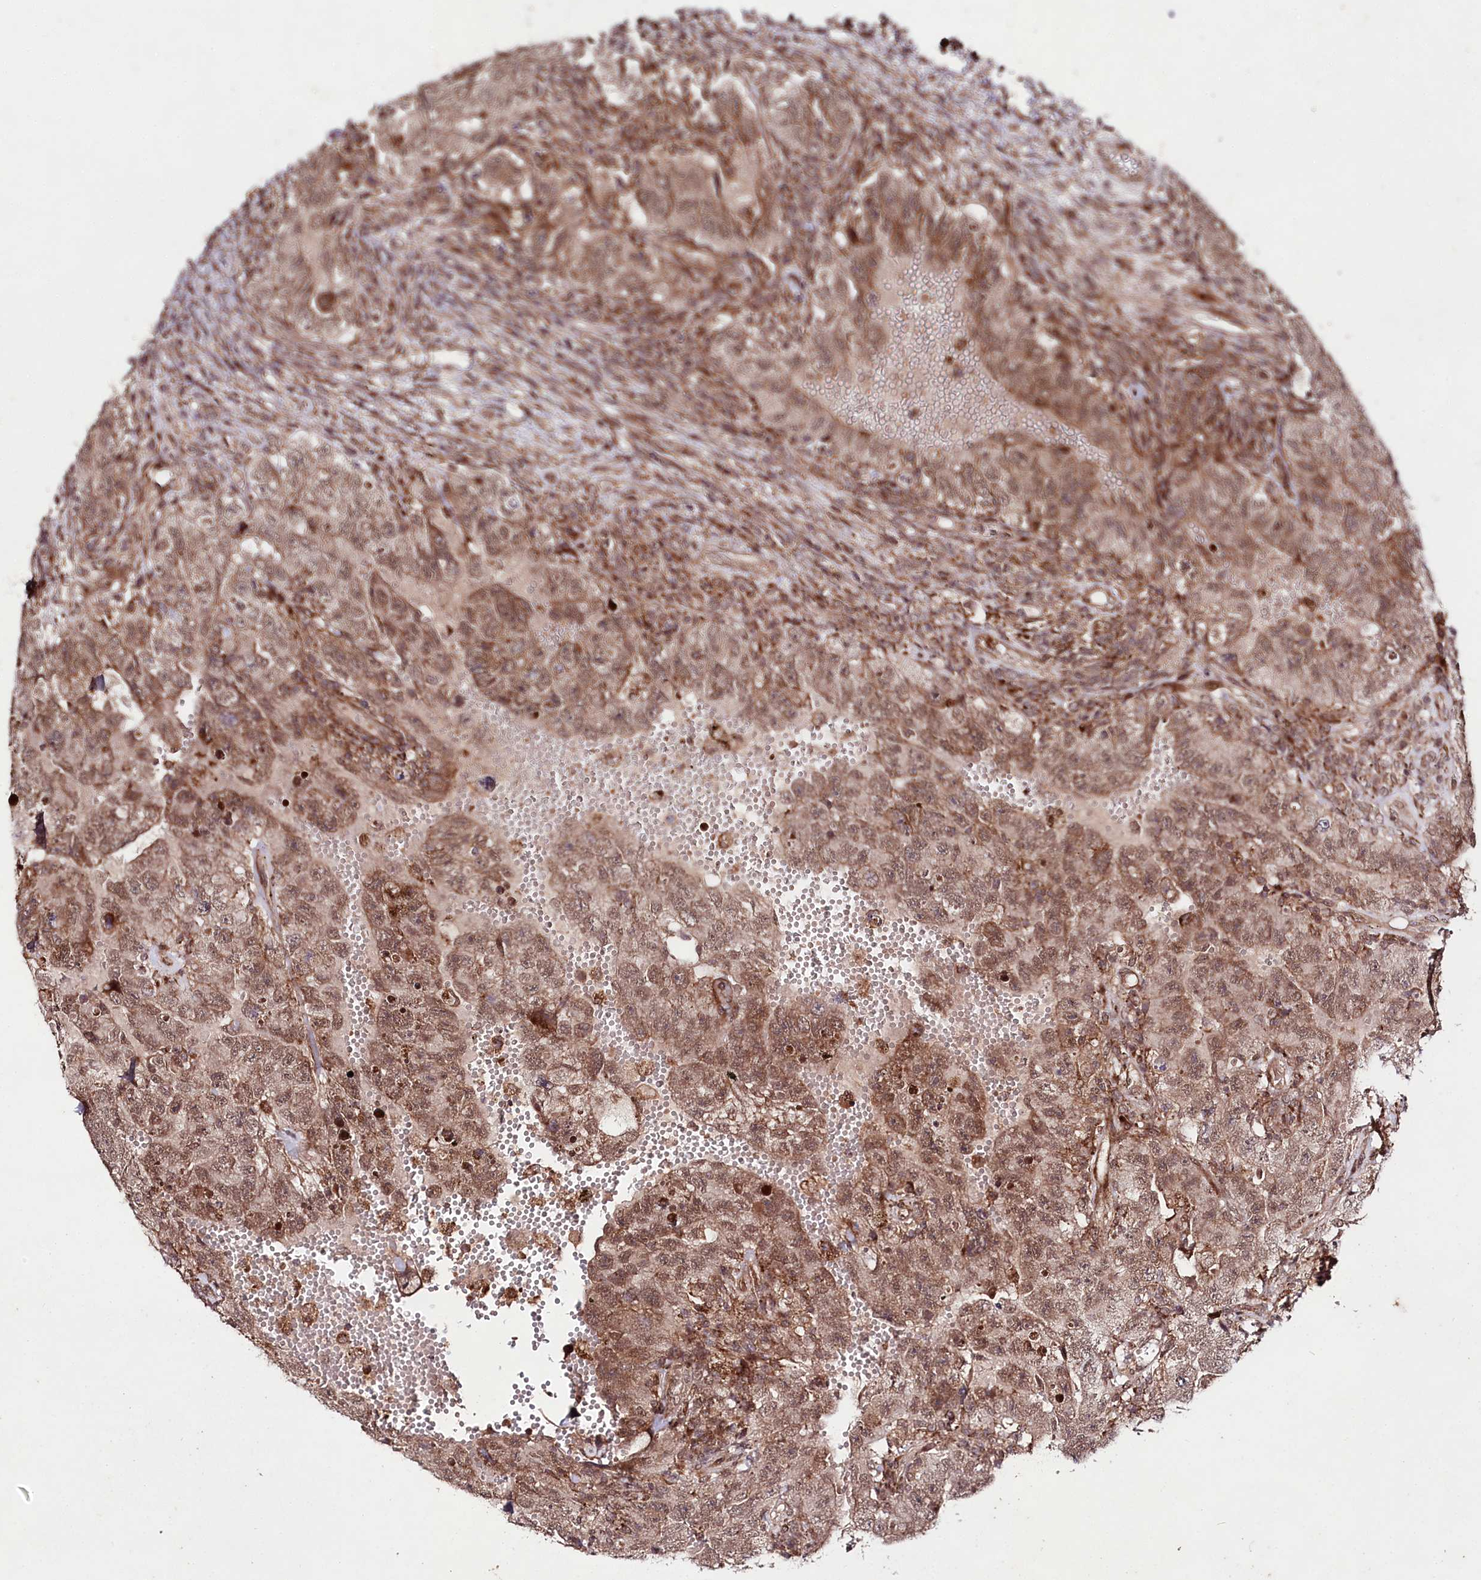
{"staining": {"intensity": "moderate", "quantity": ">75%", "location": "cytoplasmic/membranous,nuclear"}, "tissue": "testis cancer", "cell_type": "Tumor cells", "image_type": "cancer", "snomed": [{"axis": "morphology", "description": "Carcinoma, Embryonal, NOS"}, {"axis": "topography", "description": "Testis"}], "caption": "Protein expression analysis of testis embryonal carcinoma demonstrates moderate cytoplasmic/membranous and nuclear staining in about >75% of tumor cells.", "gene": "PHLDB1", "patient": {"sex": "male", "age": 26}}